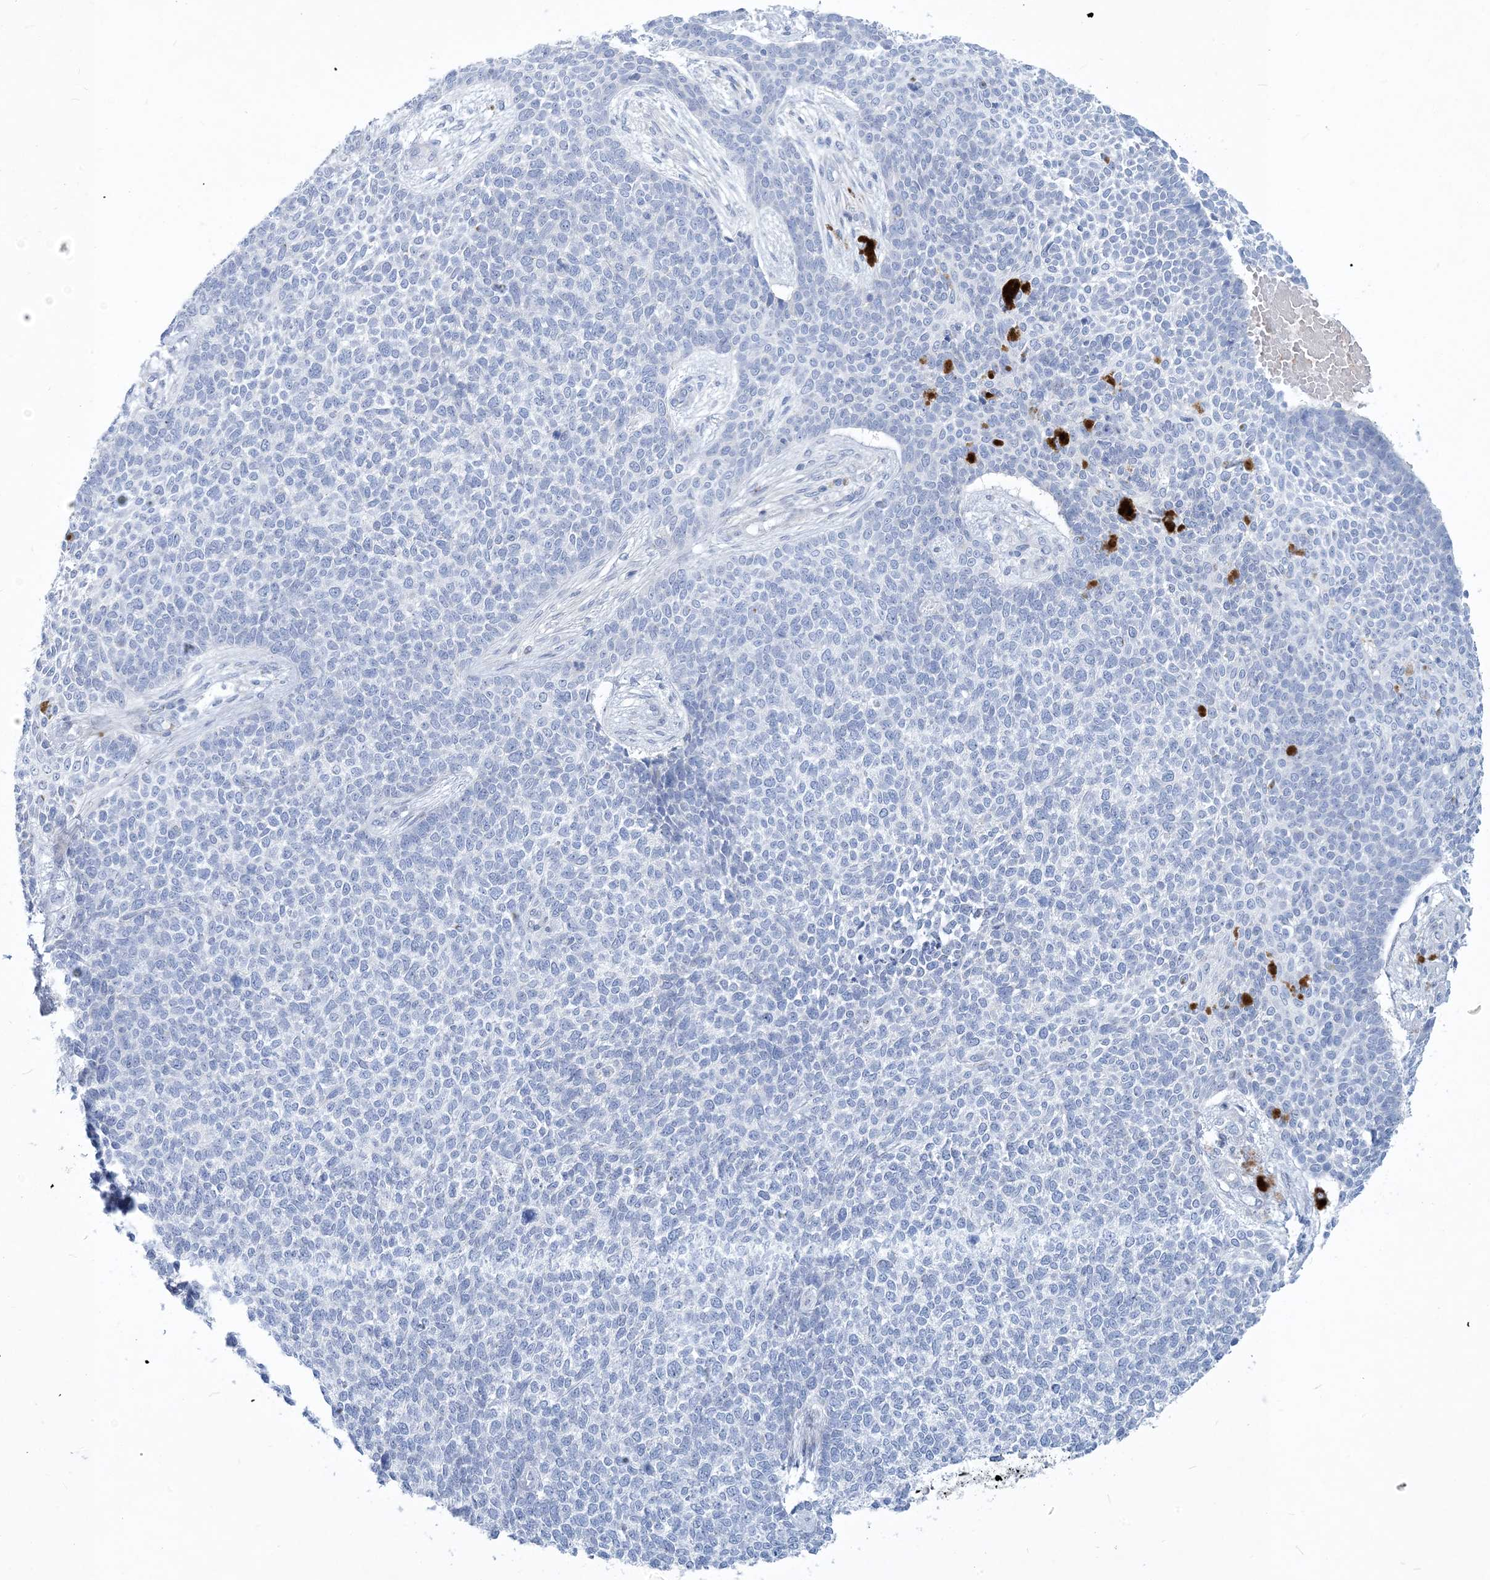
{"staining": {"intensity": "negative", "quantity": "none", "location": "none"}, "tissue": "skin cancer", "cell_type": "Tumor cells", "image_type": "cancer", "snomed": [{"axis": "morphology", "description": "Basal cell carcinoma"}, {"axis": "topography", "description": "Skin"}], "caption": "Skin cancer (basal cell carcinoma) stained for a protein using immunohistochemistry shows no expression tumor cells.", "gene": "MOXD1", "patient": {"sex": "female", "age": 84}}